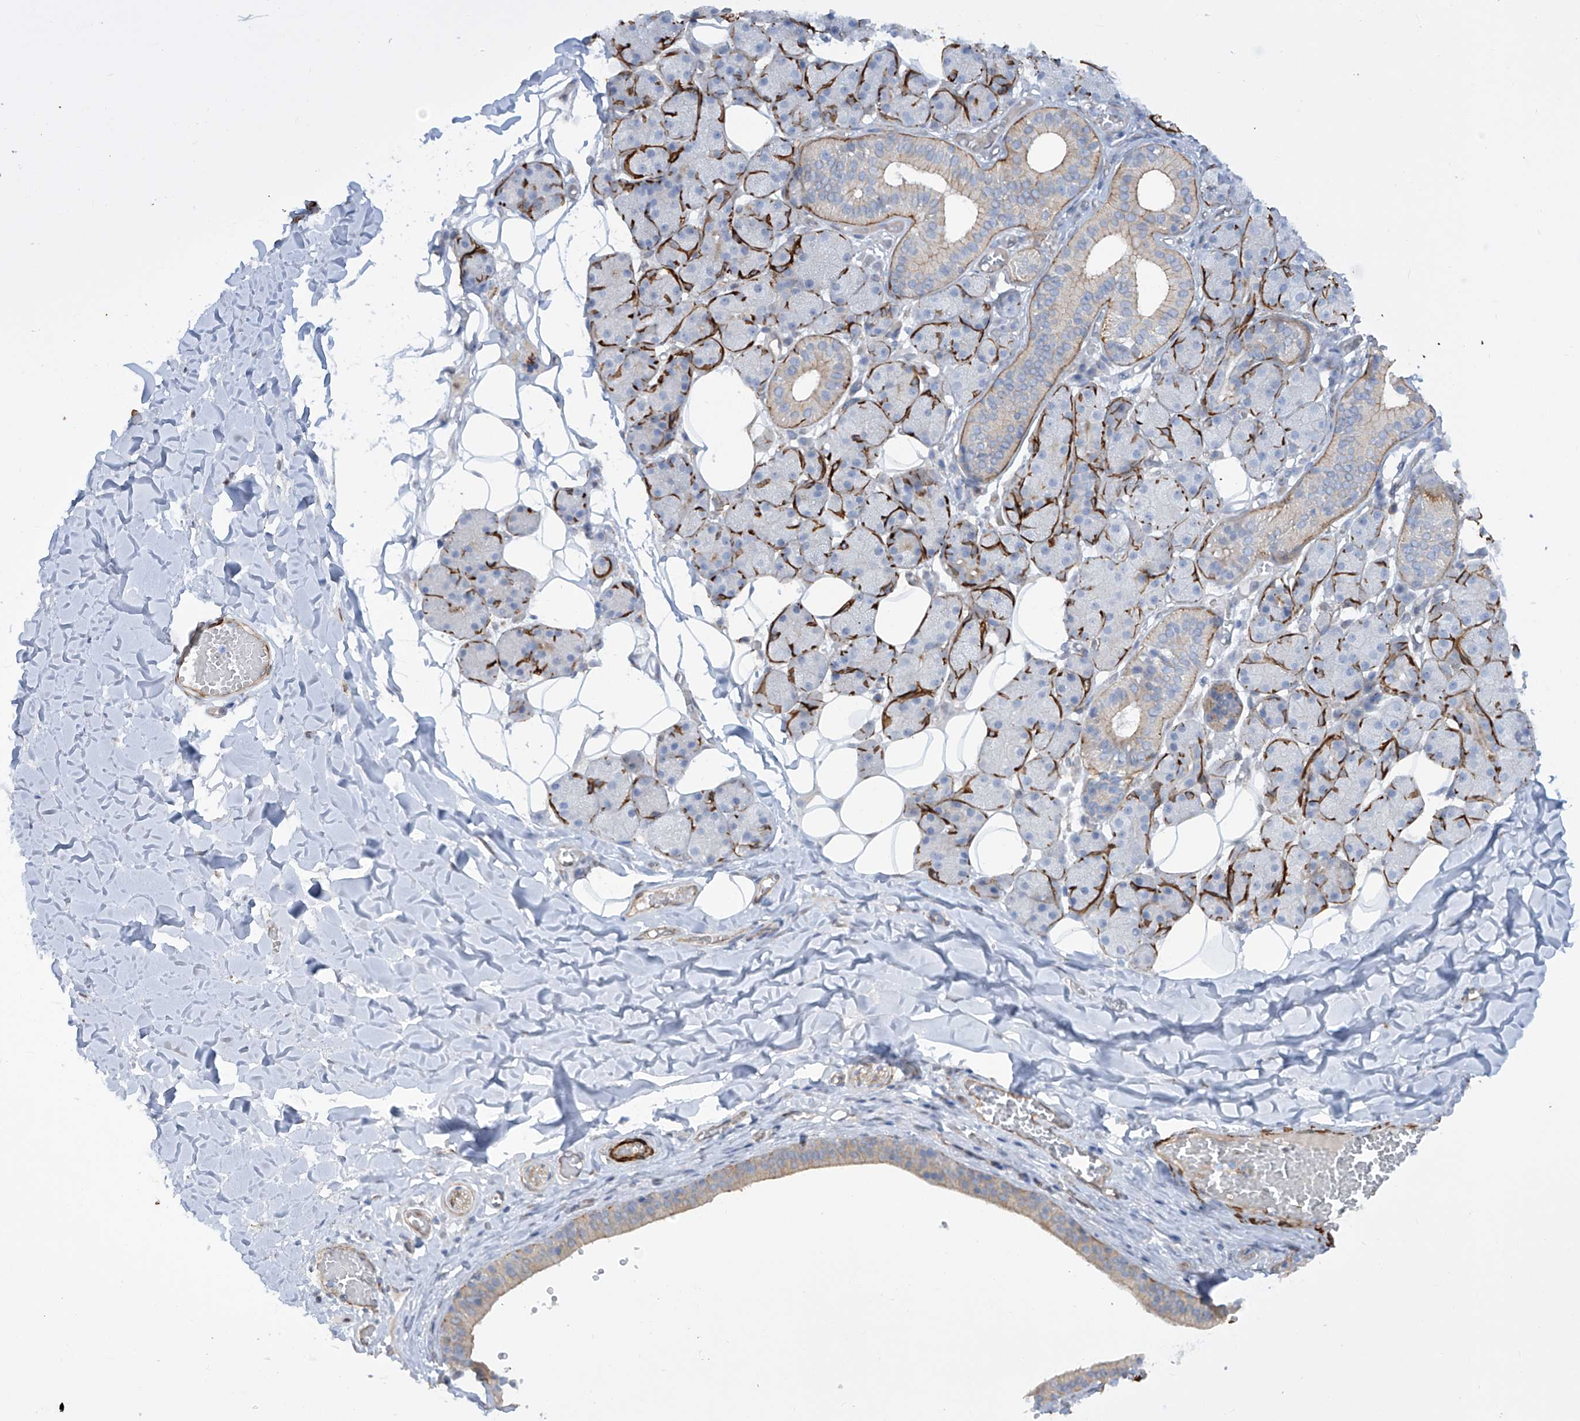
{"staining": {"intensity": "weak", "quantity": "<25%", "location": "cytoplasmic/membranous"}, "tissue": "salivary gland", "cell_type": "Glandular cells", "image_type": "normal", "snomed": [{"axis": "morphology", "description": "Normal tissue, NOS"}, {"axis": "topography", "description": "Salivary gland"}], "caption": "Immunohistochemistry (IHC) photomicrograph of normal human salivary gland stained for a protein (brown), which shows no staining in glandular cells.", "gene": "ZNF490", "patient": {"sex": "female", "age": 33}}